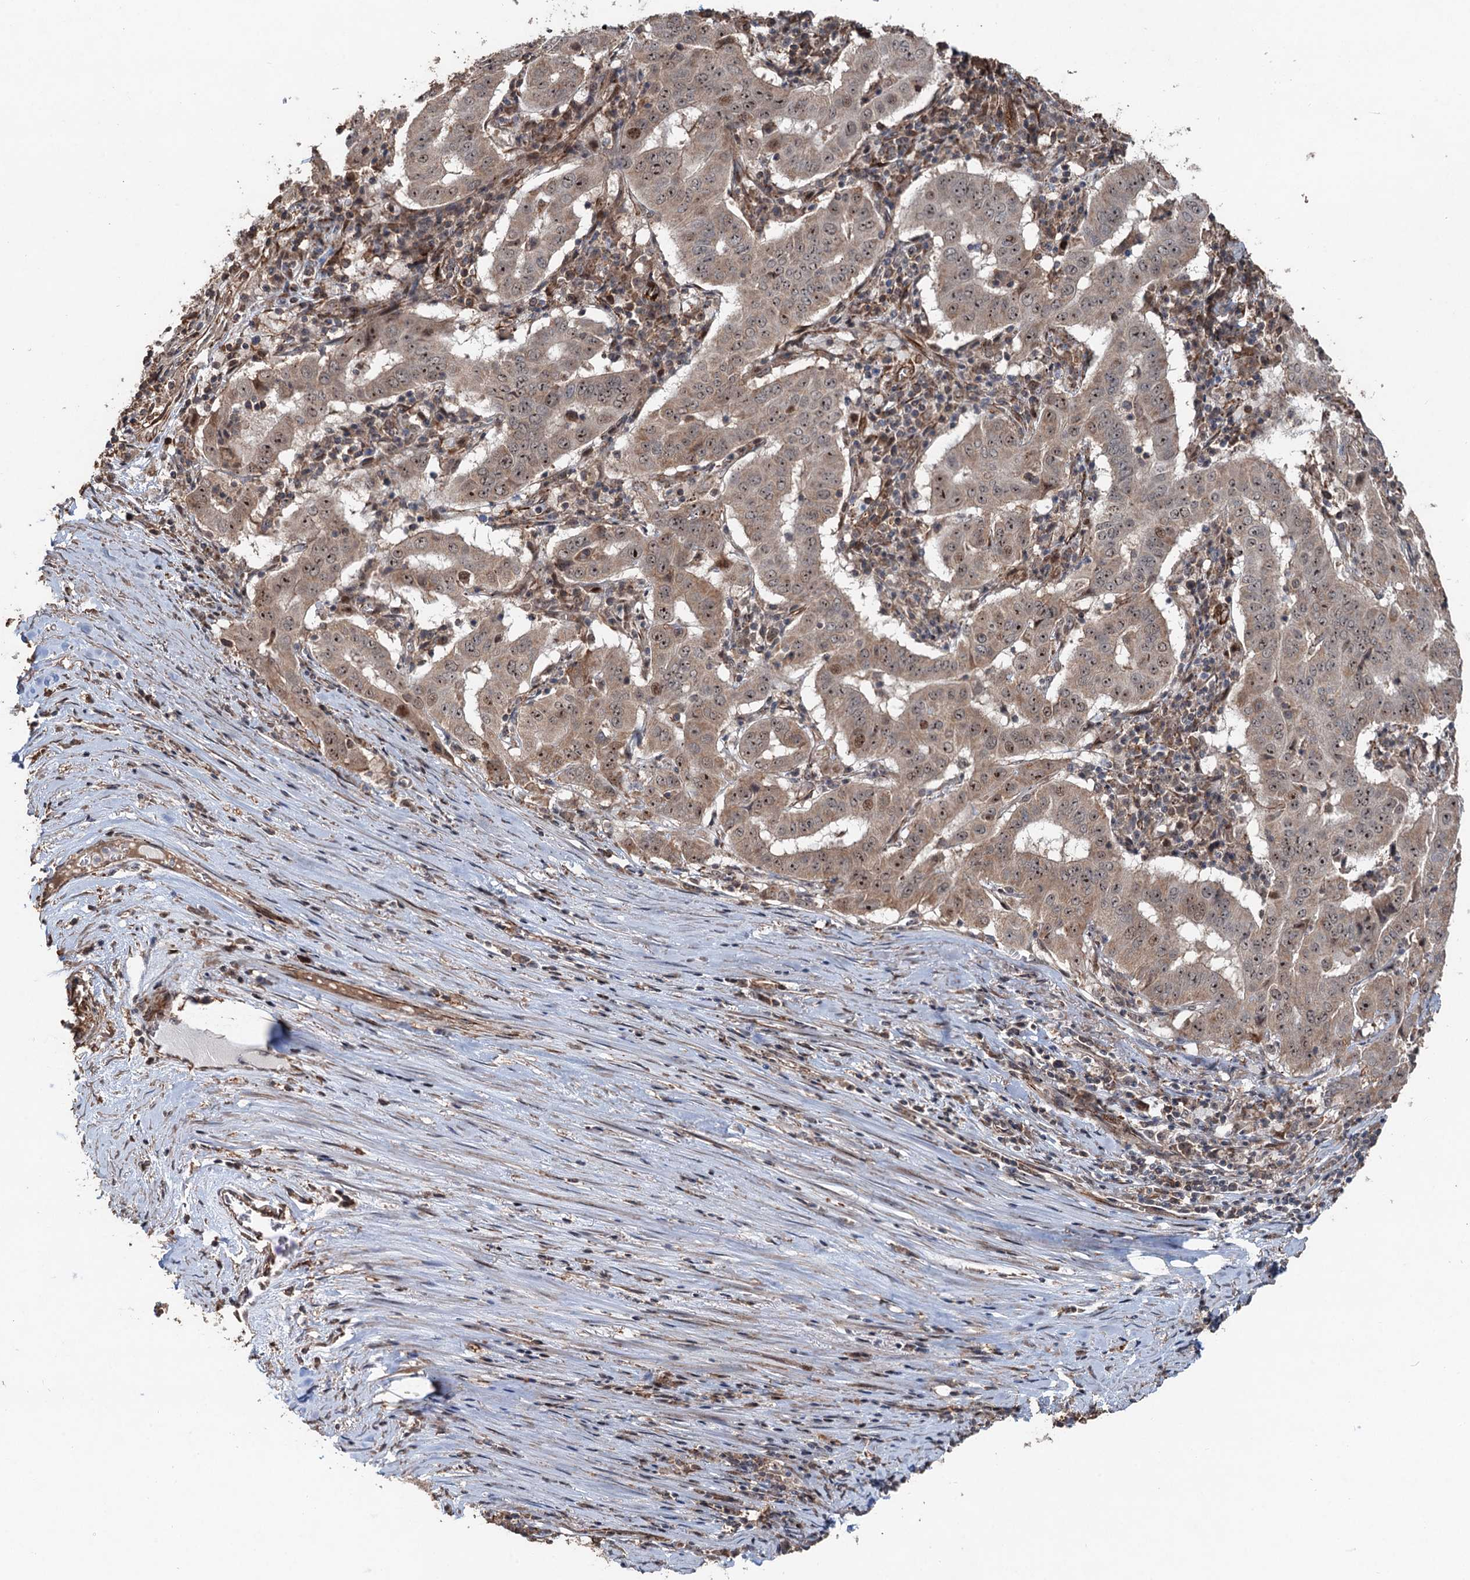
{"staining": {"intensity": "weak", "quantity": ">75%", "location": "cytoplasmic/membranous,nuclear"}, "tissue": "pancreatic cancer", "cell_type": "Tumor cells", "image_type": "cancer", "snomed": [{"axis": "morphology", "description": "Adenocarcinoma, NOS"}, {"axis": "topography", "description": "Pancreas"}], "caption": "Pancreatic cancer stained with DAB (3,3'-diaminobenzidine) immunohistochemistry (IHC) displays low levels of weak cytoplasmic/membranous and nuclear positivity in about >75% of tumor cells.", "gene": "TMA16", "patient": {"sex": "male", "age": 63}}